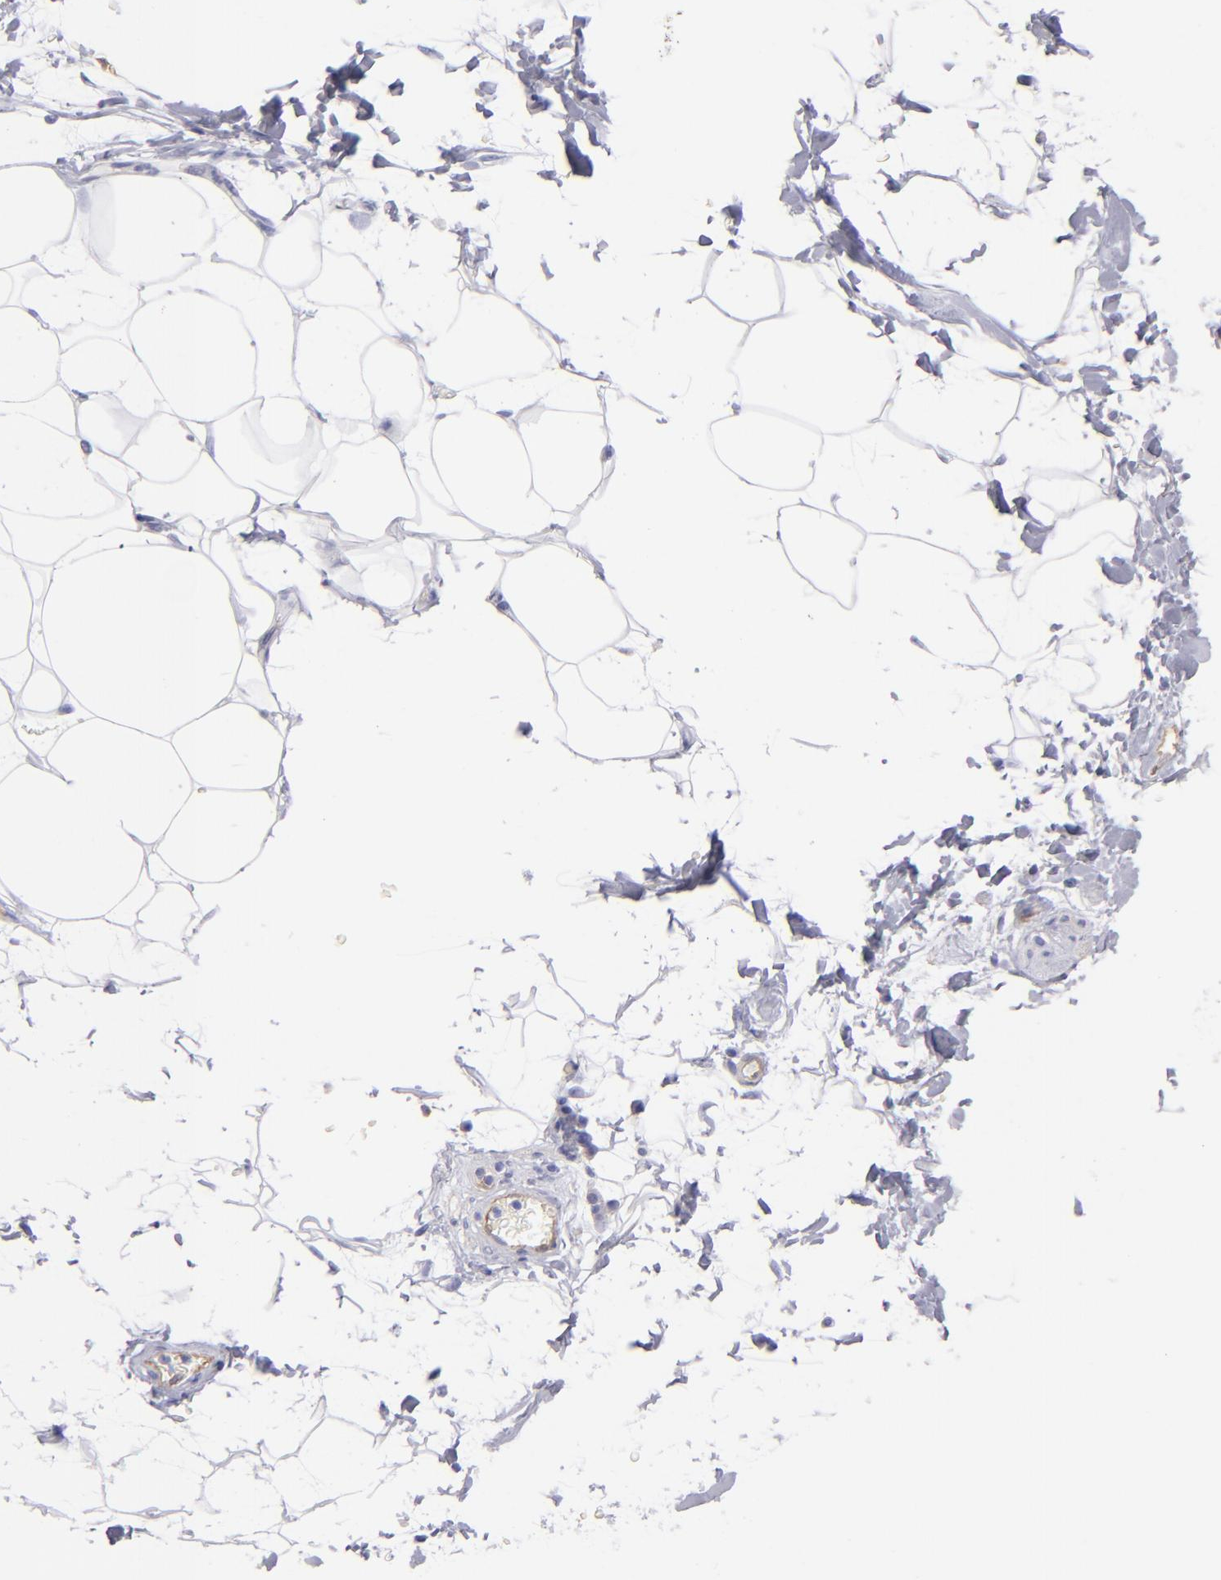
{"staining": {"intensity": "negative", "quantity": "none", "location": "none"}, "tissue": "adipose tissue", "cell_type": "Adipocytes", "image_type": "normal", "snomed": [{"axis": "morphology", "description": "Normal tissue, NOS"}, {"axis": "topography", "description": "Soft tissue"}], "caption": "Immunohistochemistry (IHC) of normal adipose tissue reveals no staining in adipocytes. The staining was performed using DAB (3,3'-diaminobenzidine) to visualize the protein expression in brown, while the nuclei were stained in blue with hematoxylin (Magnification: 20x).", "gene": "ENTPD1", "patient": {"sex": "male", "age": 72}}